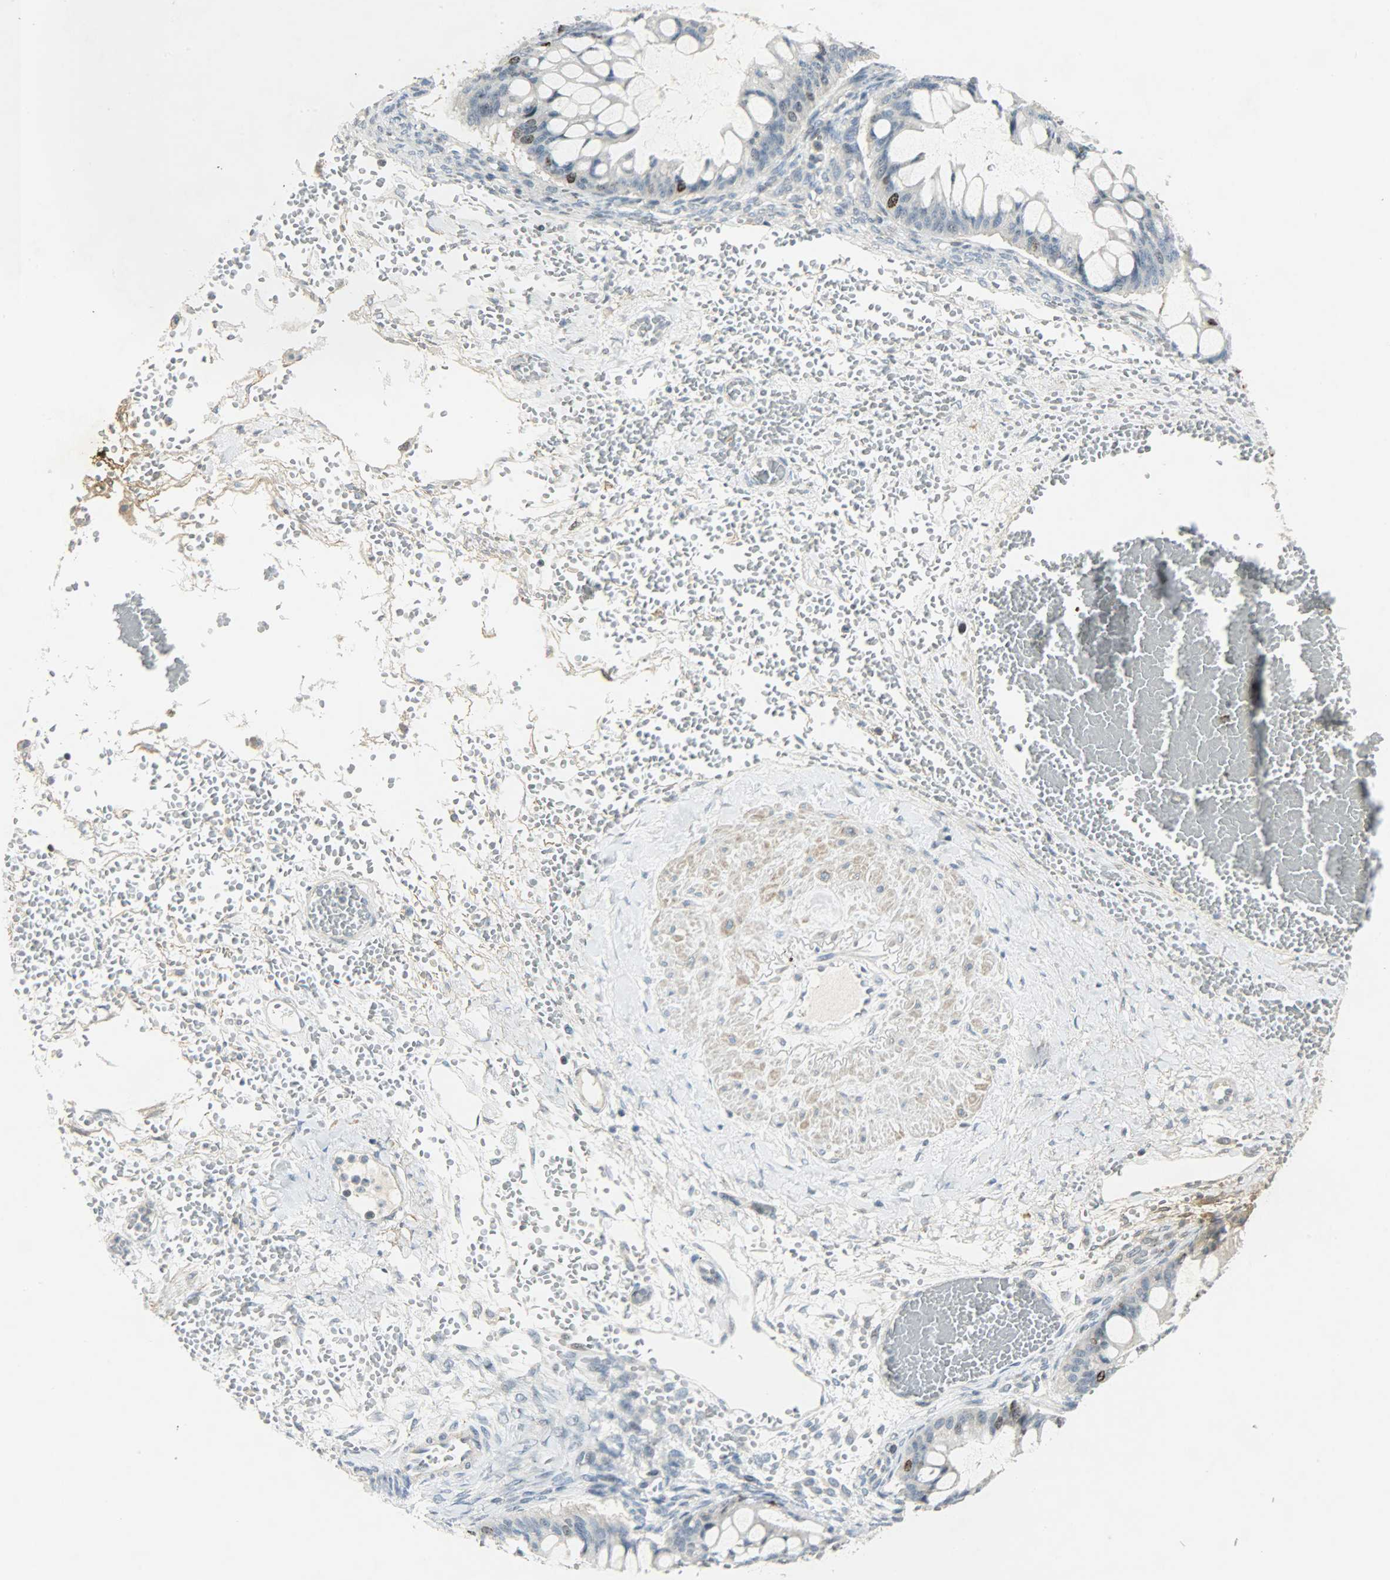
{"staining": {"intensity": "moderate", "quantity": "<25%", "location": "nuclear"}, "tissue": "ovarian cancer", "cell_type": "Tumor cells", "image_type": "cancer", "snomed": [{"axis": "morphology", "description": "Cystadenocarcinoma, mucinous, NOS"}, {"axis": "topography", "description": "Ovary"}], "caption": "Immunohistochemical staining of human mucinous cystadenocarcinoma (ovarian) demonstrates moderate nuclear protein expression in about <25% of tumor cells.", "gene": "AURKB", "patient": {"sex": "female", "age": 73}}